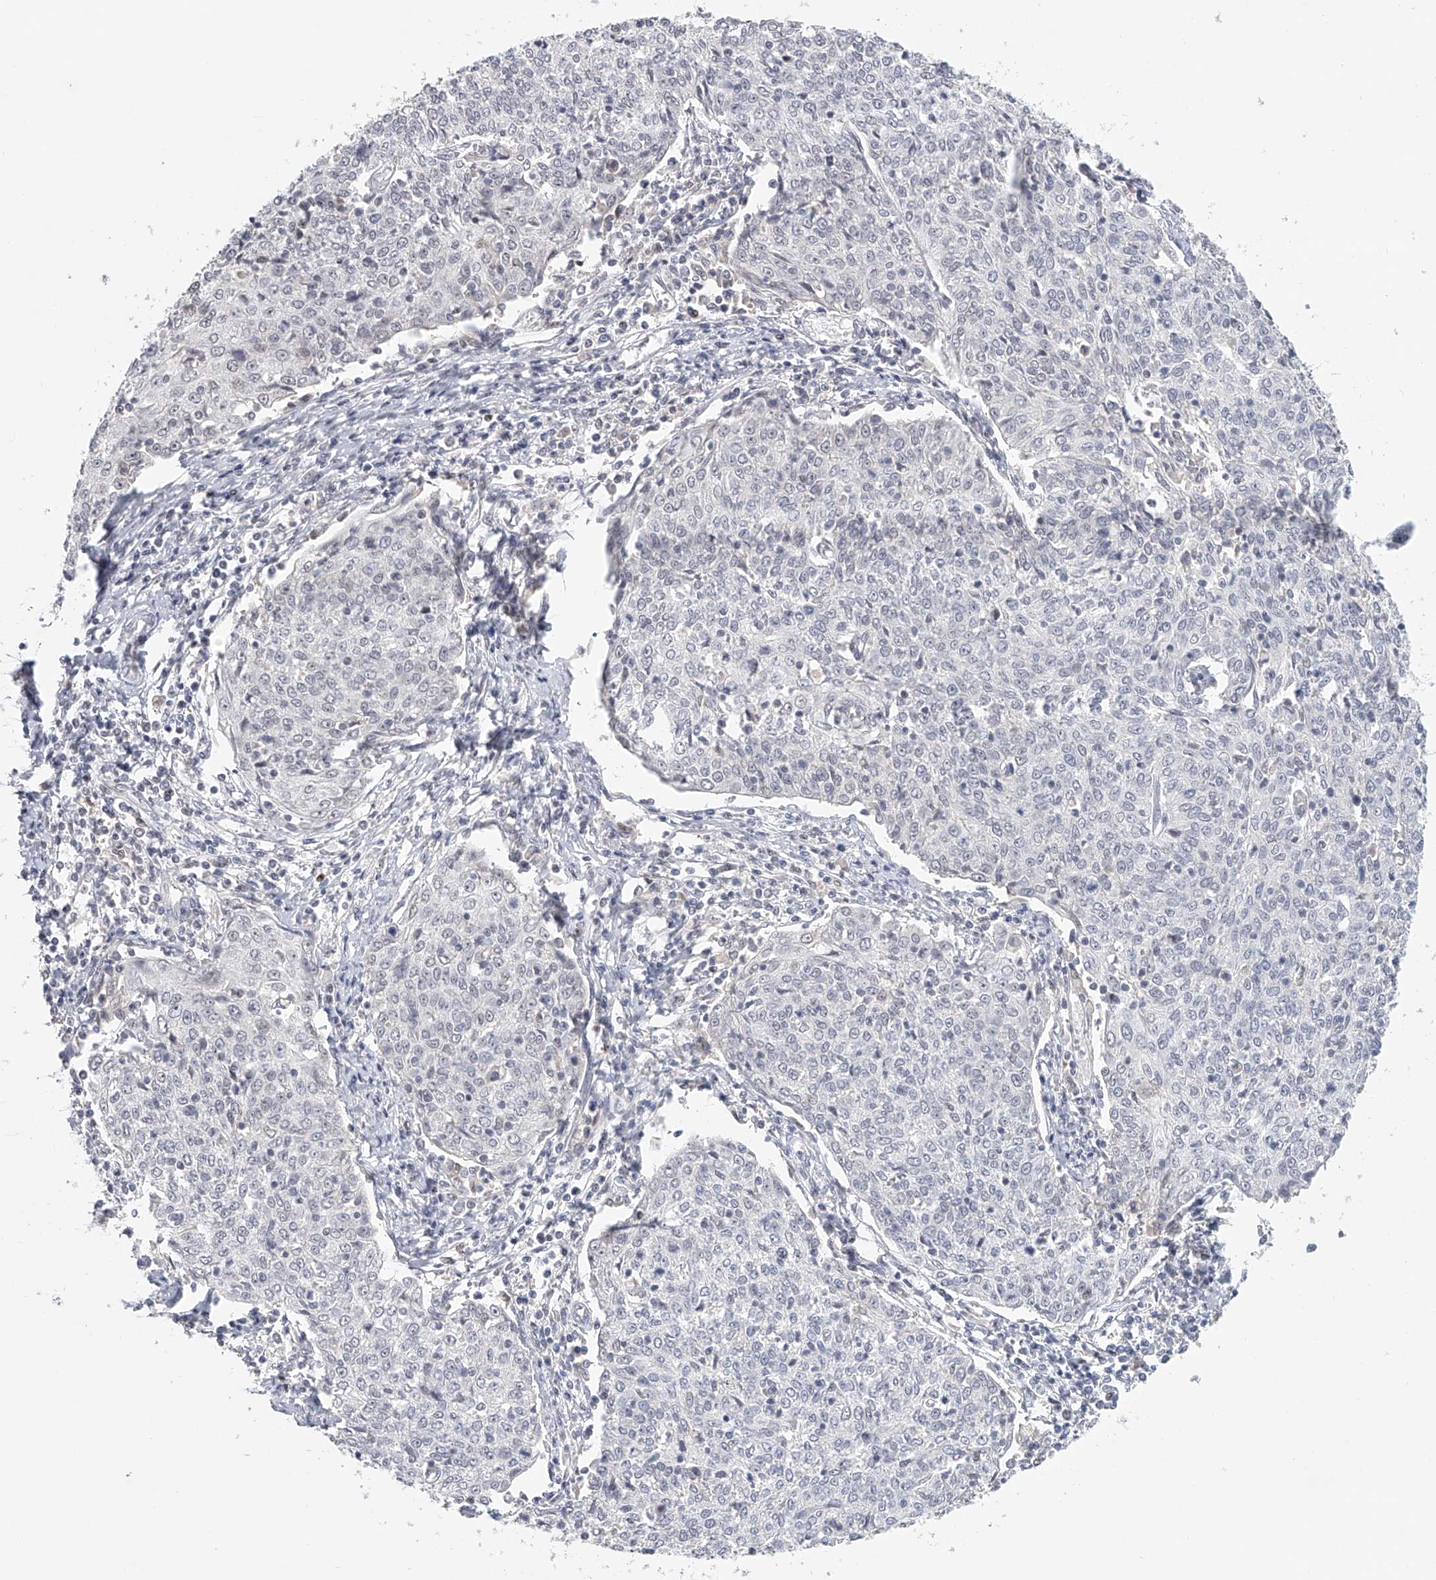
{"staining": {"intensity": "negative", "quantity": "none", "location": "none"}, "tissue": "cervical cancer", "cell_type": "Tumor cells", "image_type": "cancer", "snomed": [{"axis": "morphology", "description": "Squamous cell carcinoma, NOS"}, {"axis": "topography", "description": "Cervix"}], "caption": "DAB (3,3'-diaminobenzidine) immunohistochemical staining of cervical squamous cell carcinoma demonstrates no significant expression in tumor cells.", "gene": "DDX43", "patient": {"sex": "female", "age": 48}}